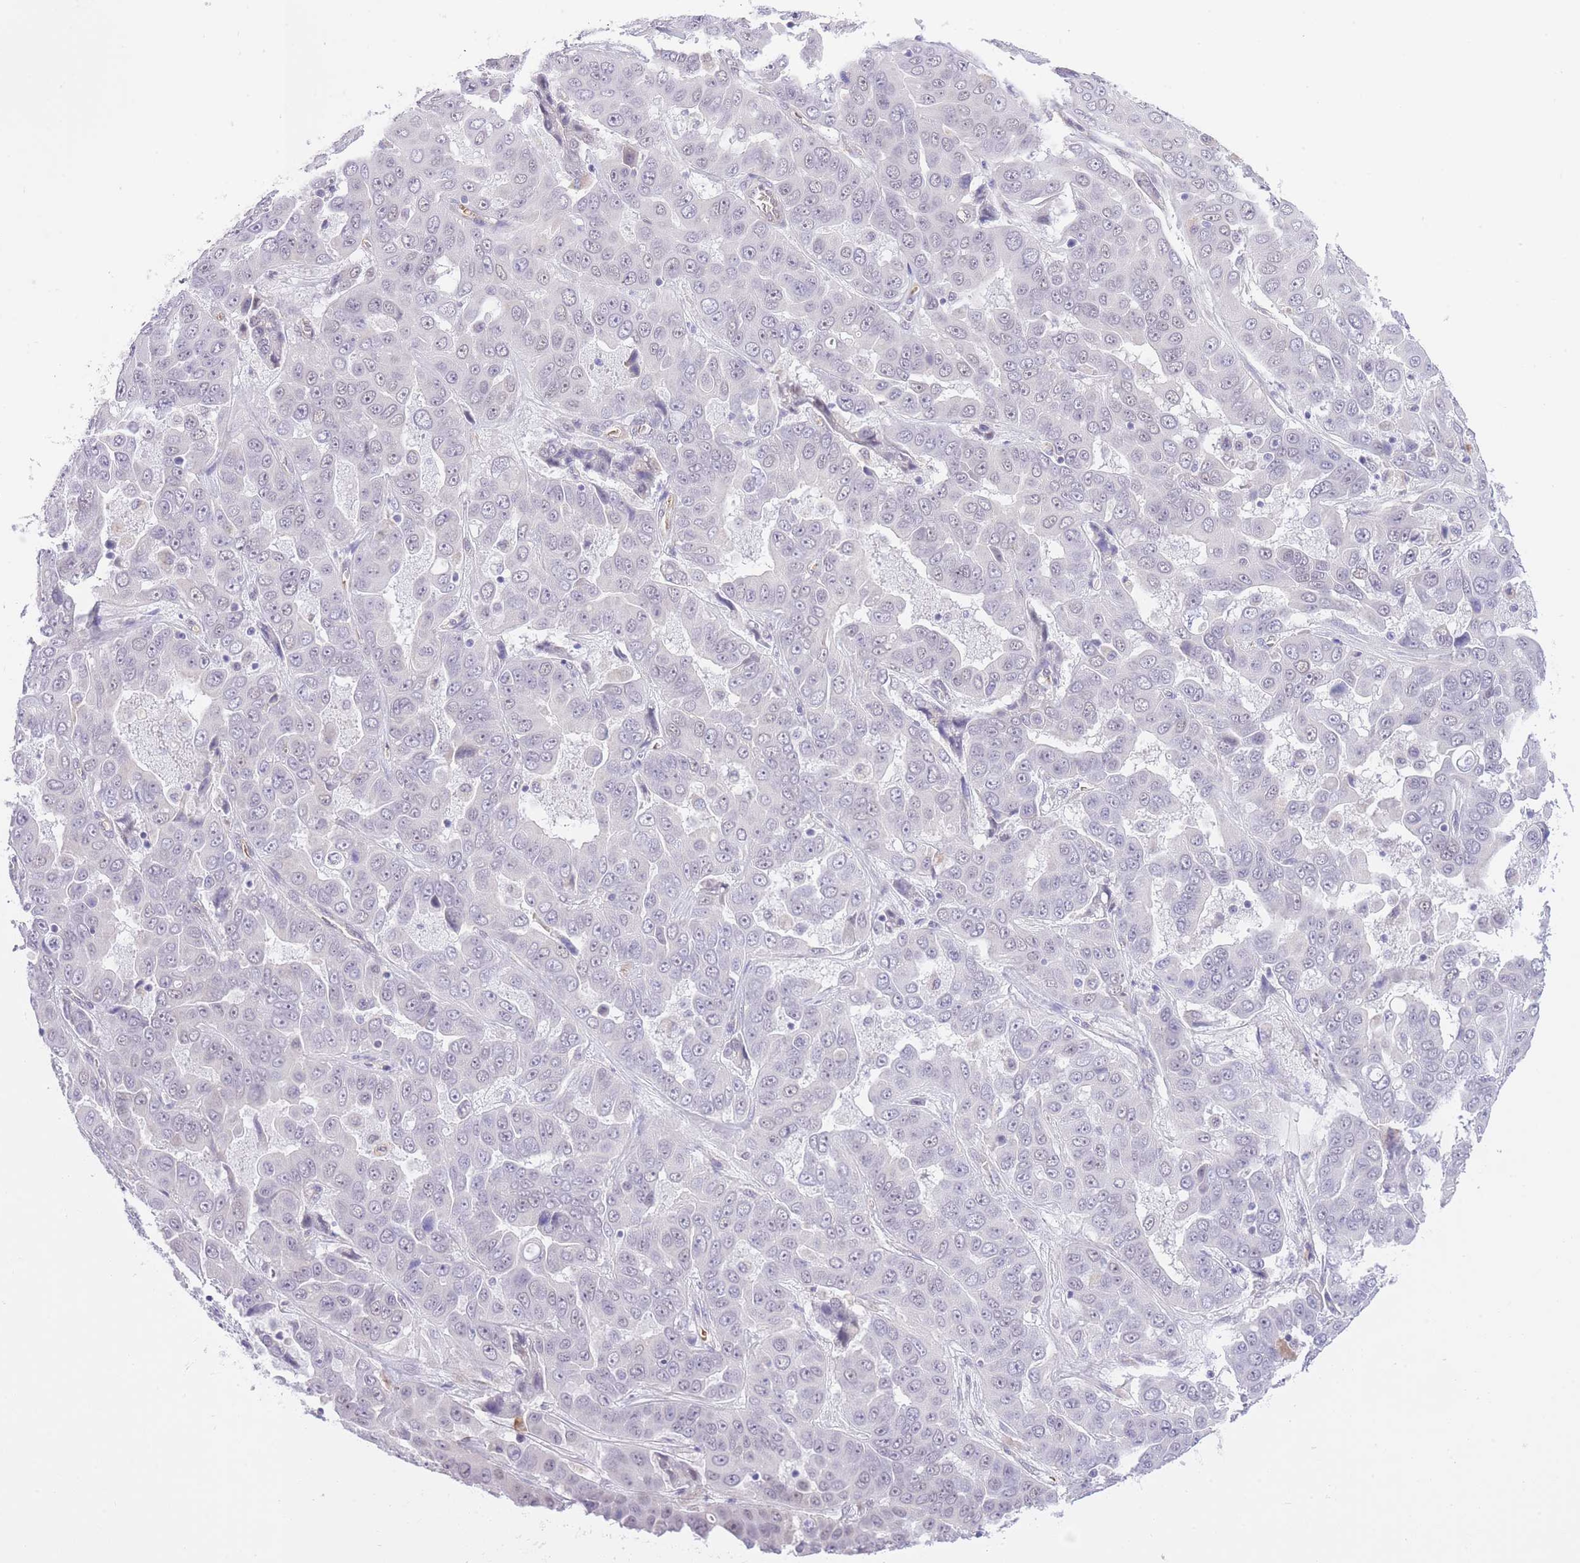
{"staining": {"intensity": "negative", "quantity": "none", "location": "none"}, "tissue": "liver cancer", "cell_type": "Tumor cells", "image_type": "cancer", "snomed": [{"axis": "morphology", "description": "Cholangiocarcinoma"}, {"axis": "topography", "description": "Liver"}], "caption": "Immunohistochemical staining of liver cholangiocarcinoma displays no significant expression in tumor cells.", "gene": "MEIOSIN", "patient": {"sex": "female", "age": 52}}